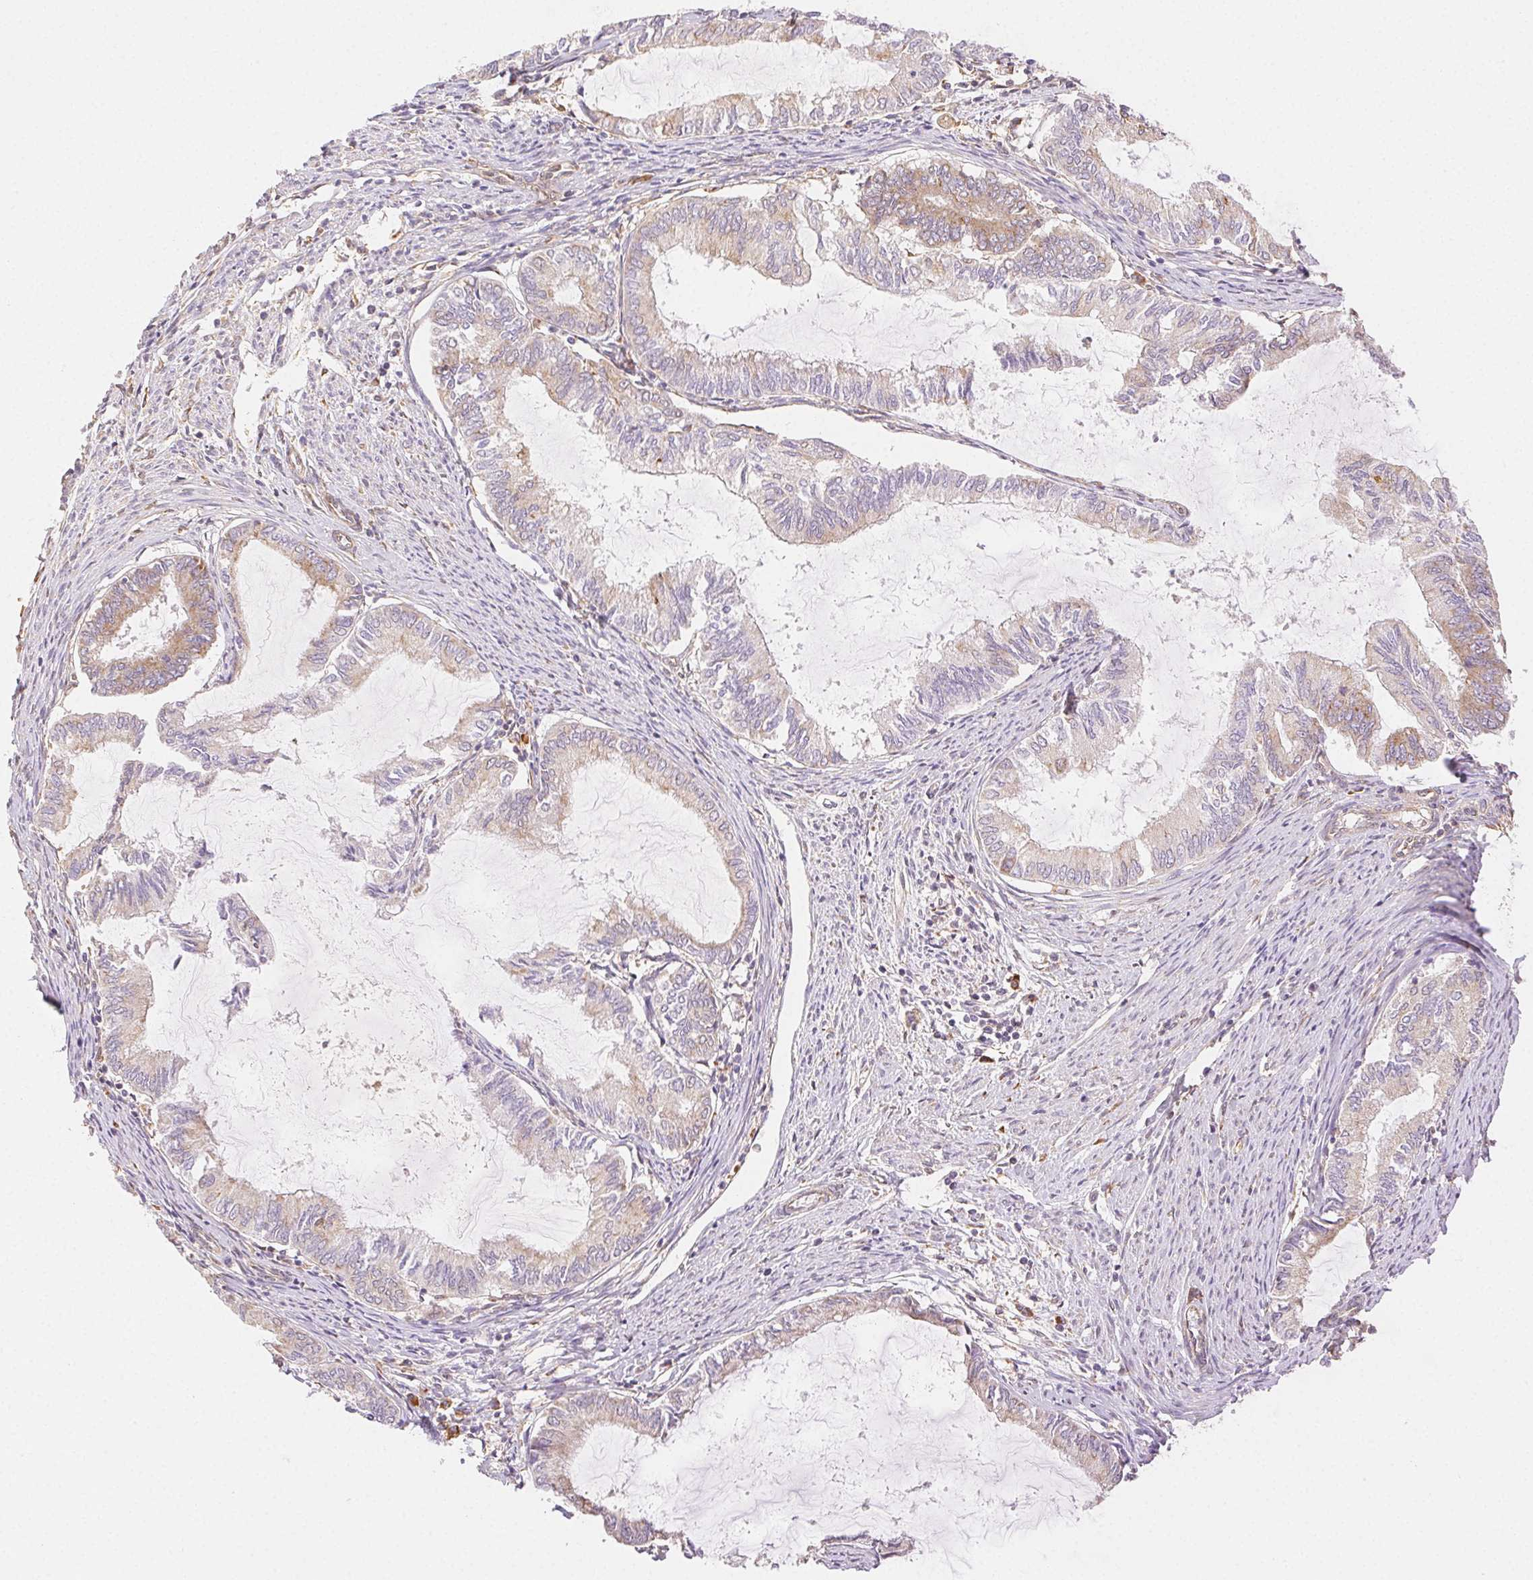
{"staining": {"intensity": "weak", "quantity": "25%-75%", "location": "cytoplasmic/membranous"}, "tissue": "endometrial cancer", "cell_type": "Tumor cells", "image_type": "cancer", "snomed": [{"axis": "morphology", "description": "Adenocarcinoma, NOS"}, {"axis": "topography", "description": "Endometrium"}], "caption": "The micrograph demonstrates staining of endometrial cancer, revealing weak cytoplasmic/membranous protein staining (brown color) within tumor cells.", "gene": "ENTREP1", "patient": {"sex": "female", "age": 86}}